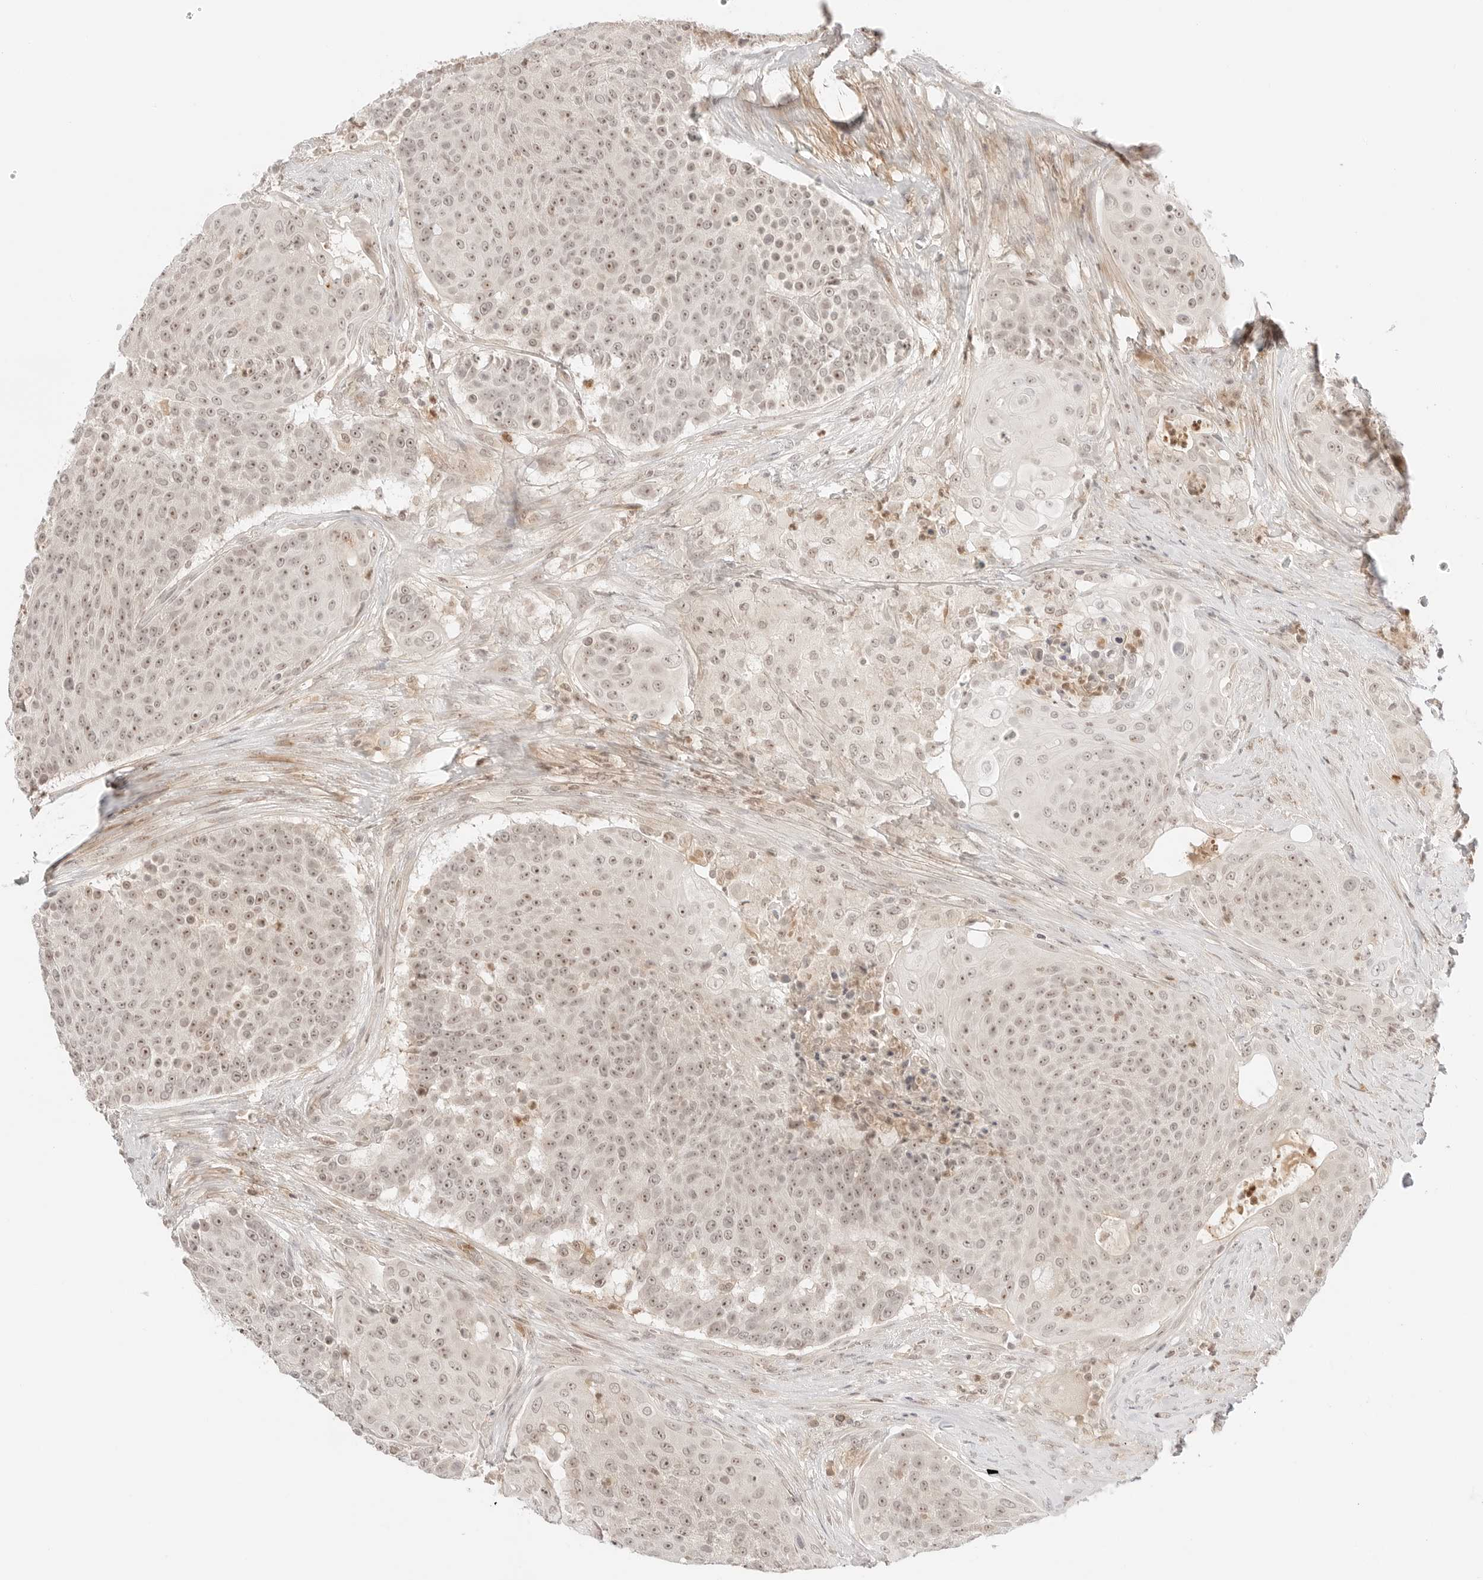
{"staining": {"intensity": "moderate", "quantity": ">75%", "location": "nuclear"}, "tissue": "urothelial cancer", "cell_type": "Tumor cells", "image_type": "cancer", "snomed": [{"axis": "morphology", "description": "Urothelial carcinoma, High grade"}, {"axis": "topography", "description": "Urinary bladder"}], "caption": "A high-resolution photomicrograph shows immunohistochemistry (IHC) staining of urothelial cancer, which displays moderate nuclear staining in about >75% of tumor cells.", "gene": "RPS6KL1", "patient": {"sex": "female", "age": 63}}